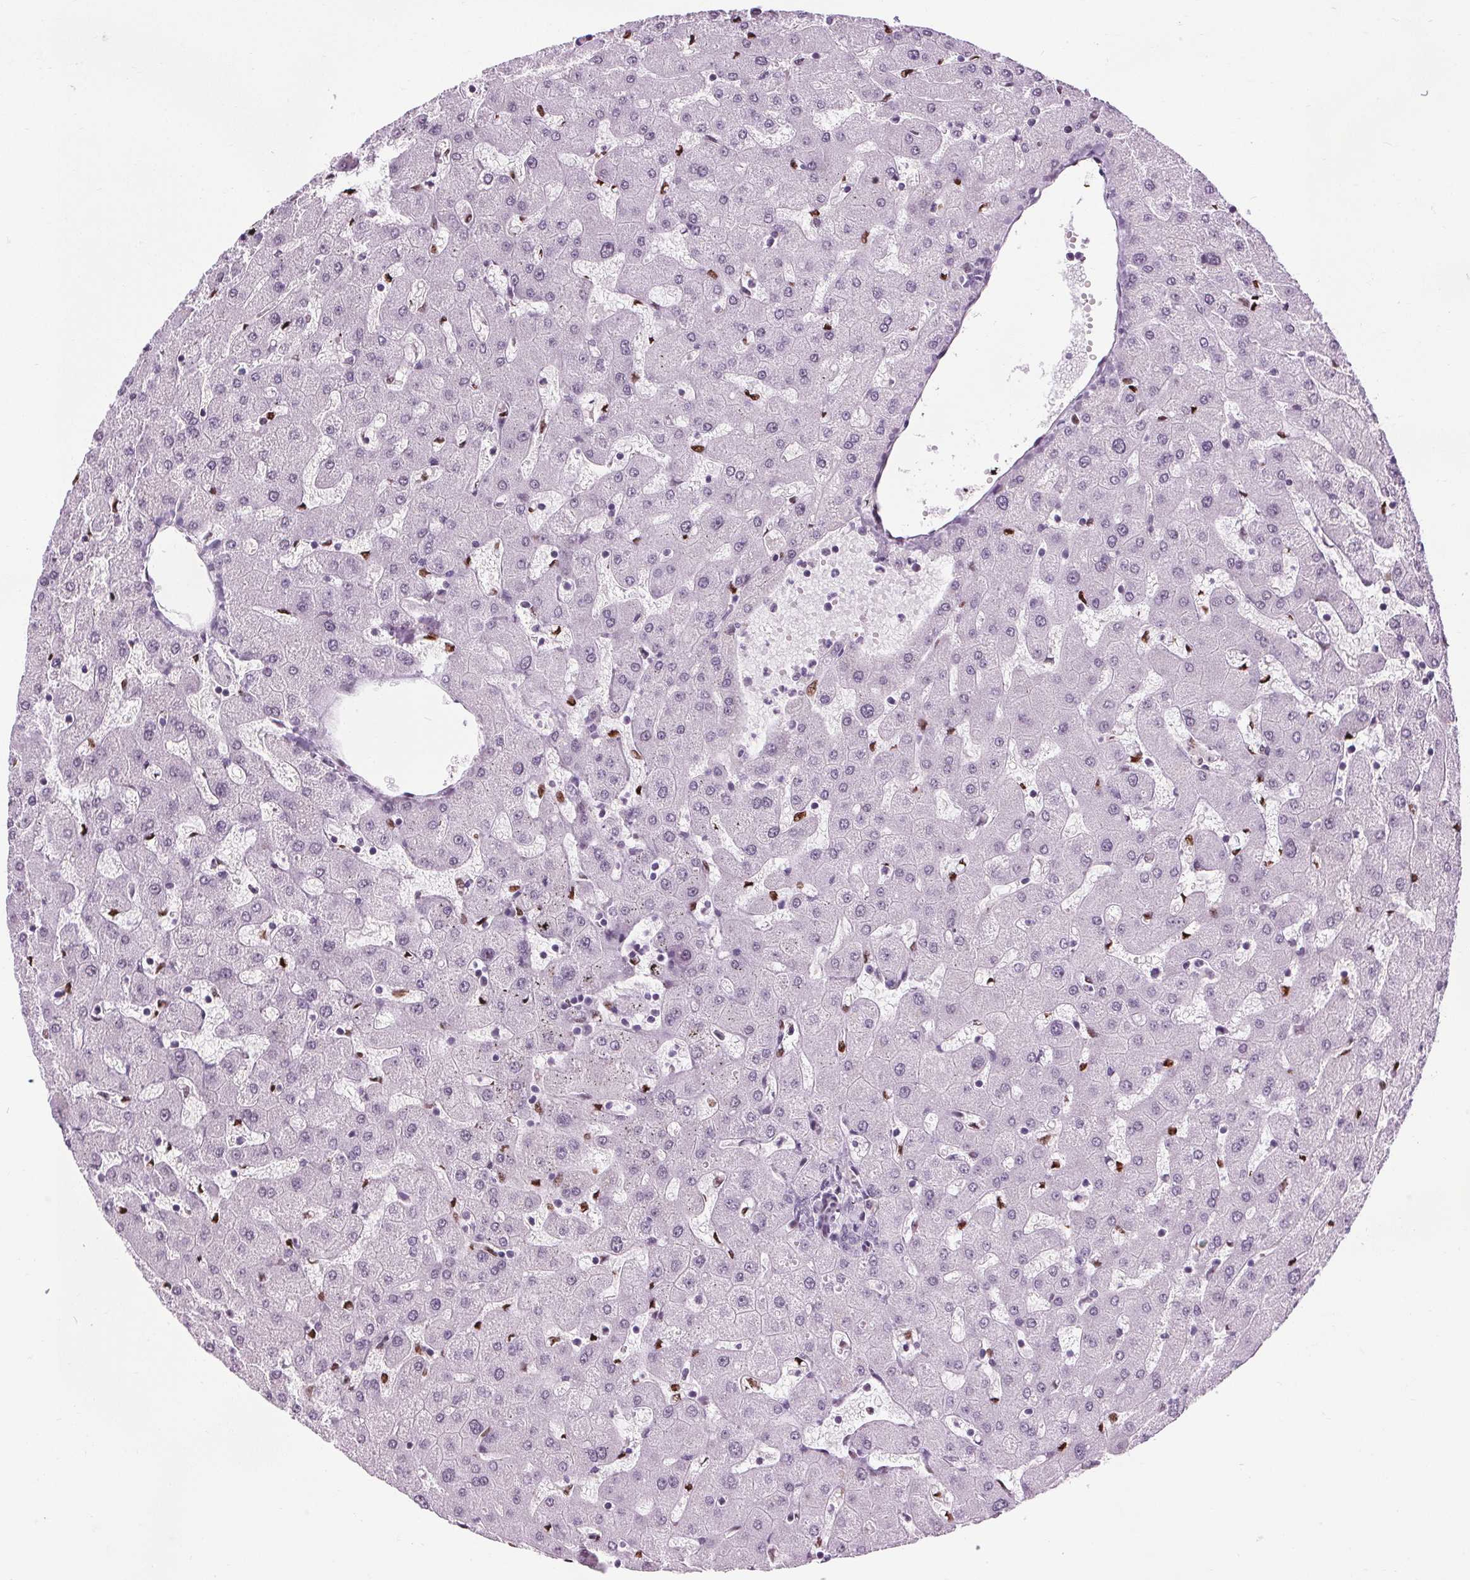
{"staining": {"intensity": "negative", "quantity": "none", "location": "none"}, "tissue": "liver", "cell_type": "Cholangiocytes", "image_type": "normal", "snomed": [{"axis": "morphology", "description": "Normal tissue, NOS"}, {"axis": "topography", "description": "Liver"}], "caption": "Immunohistochemistry (IHC) micrograph of normal liver: liver stained with DAB (3,3'-diaminobenzidine) displays no significant protein positivity in cholangiocytes.", "gene": "CEBPA", "patient": {"sex": "female", "age": 63}}